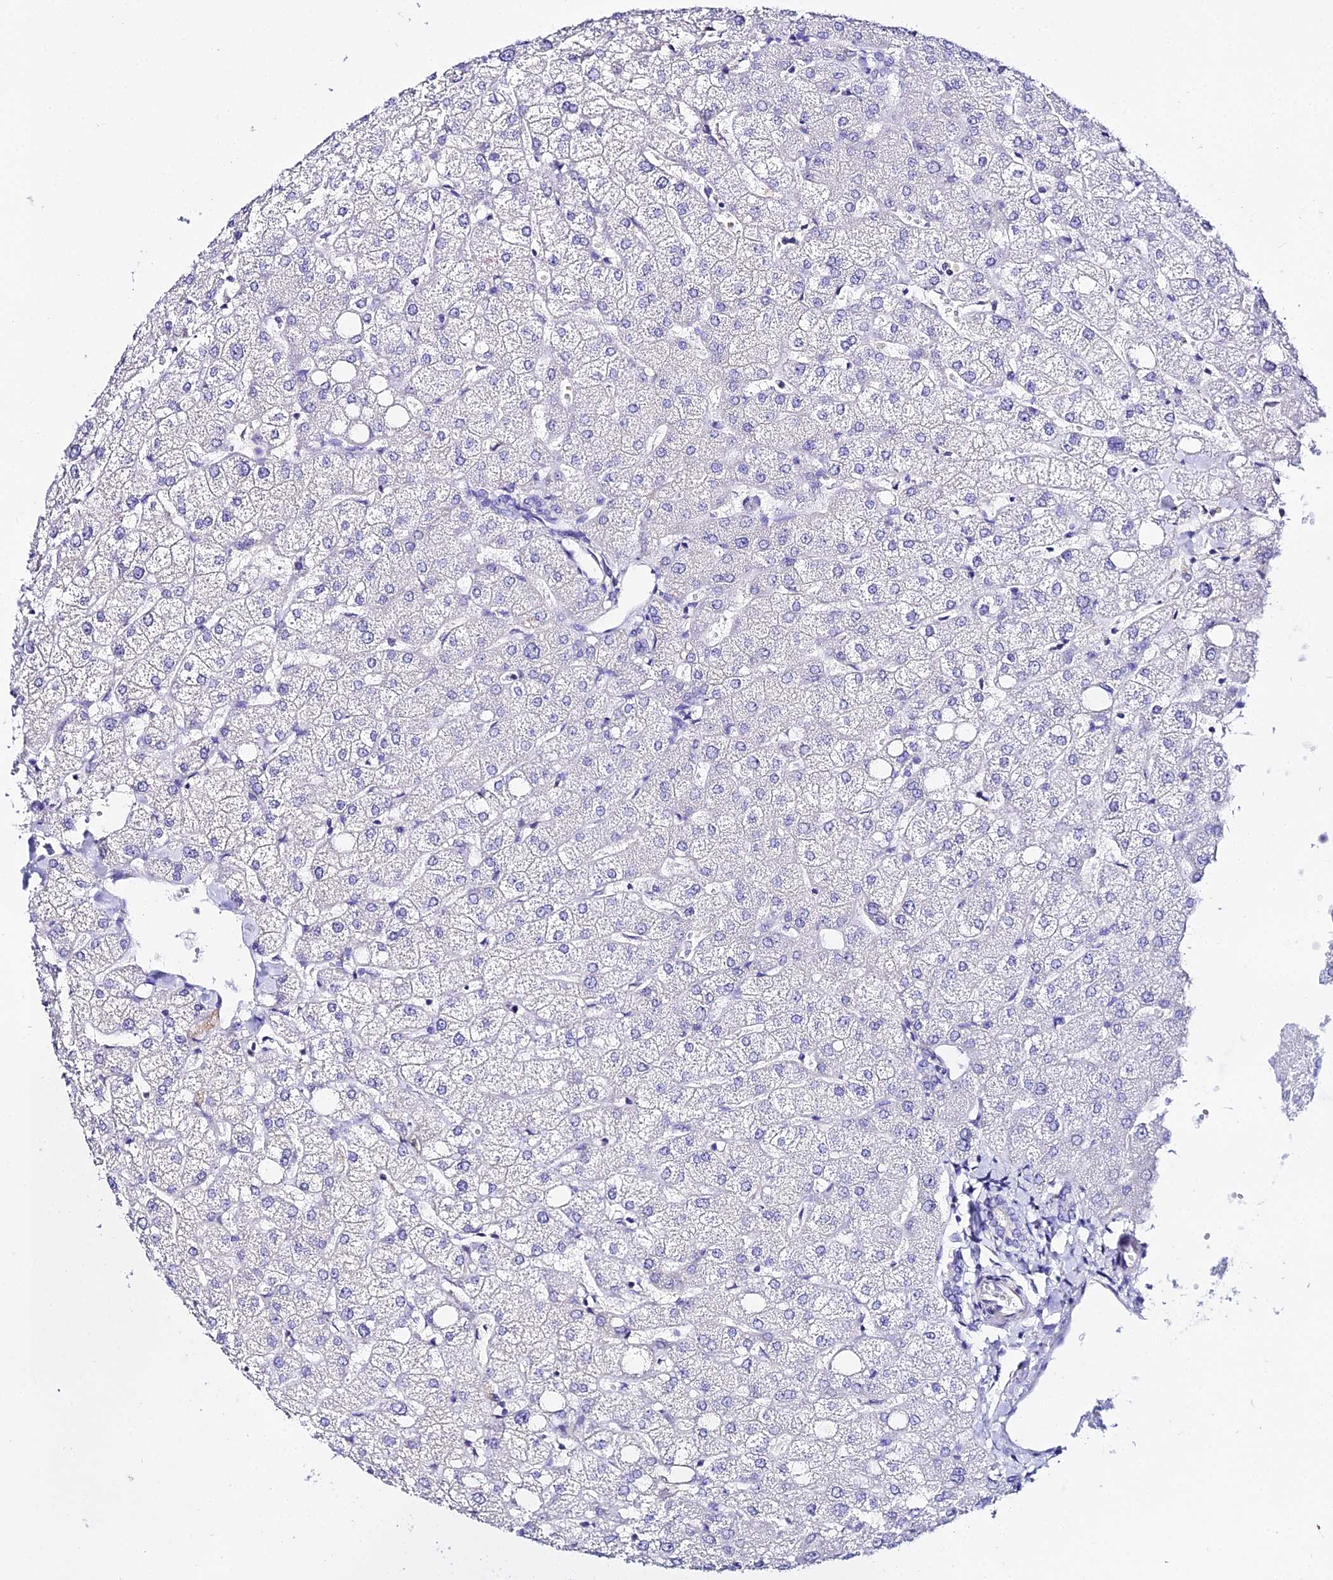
{"staining": {"intensity": "negative", "quantity": "none", "location": "none"}, "tissue": "liver", "cell_type": "Cholangiocytes", "image_type": "normal", "snomed": [{"axis": "morphology", "description": "Normal tissue, NOS"}, {"axis": "topography", "description": "Liver"}], "caption": "This is an immunohistochemistry image of benign liver. There is no expression in cholangiocytes.", "gene": "ATG16L2", "patient": {"sex": "female", "age": 54}}